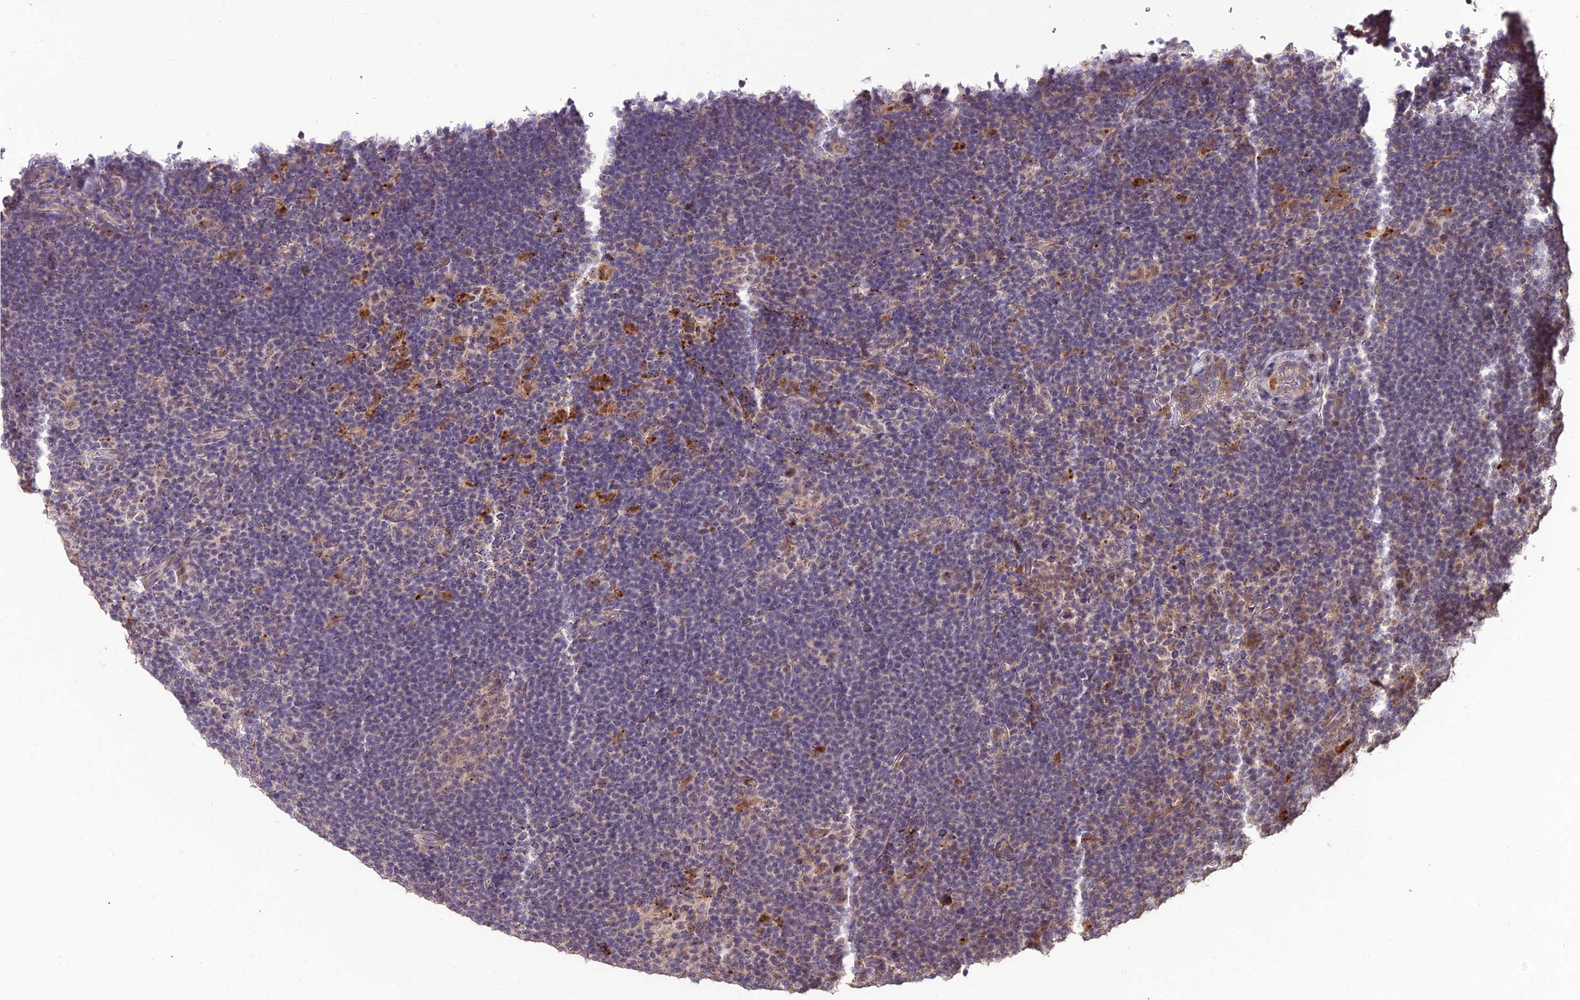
{"staining": {"intensity": "weak", "quantity": ">75%", "location": "nuclear"}, "tissue": "lymphoma", "cell_type": "Tumor cells", "image_type": "cancer", "snomed": [{"axis": "morphology", "description": "Hodgkin's disease, NOS"}, {"axis": "topography", "description": "Lymph node"}], "caption": "Protein staining displays weak nuclear positivity in approximately >75% of tumor cells in Hodgkin's disease.", "gene": "ZNF766", "patient": {"sex": "female", "age": 57}}